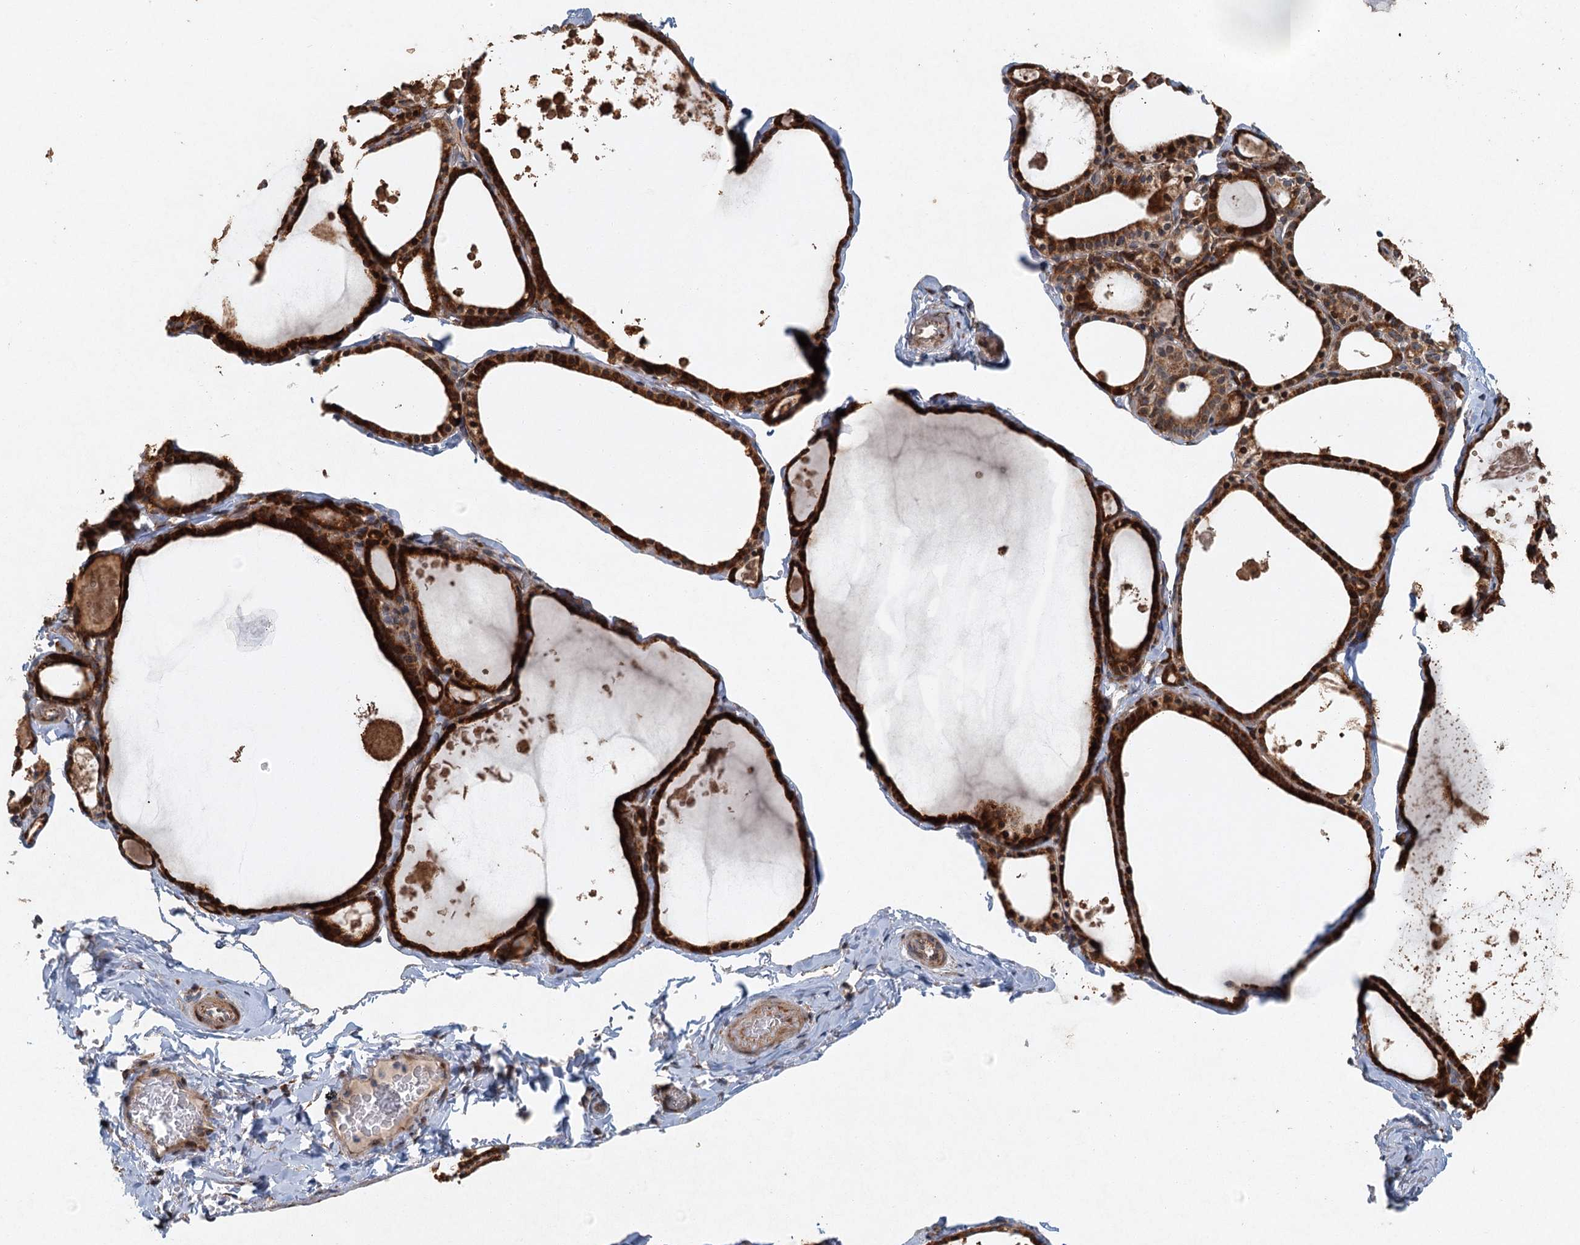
{"staining": {"intensity": "strong", "quantity": ">75%", "location": "cytoplasmic/membranous,nuclear"}, "tissue": "thyroid gland", "cell_type": "Glandular cells", "image_type": "normal", "snomed": [{"axis": "morphology", "description": "Normal tissue, NOS"}, {"axis": "topography", "description": "Thyroid gland"}], "caption": "This photomicrograph exhibits IHC staining of normal human thyroid gland, with high strong cytoplasmic/membranous,nuclear staining in about >75% of glandular cells.", "gene": "SRPX2", "patient": {"sex": "male", "age": 56}}